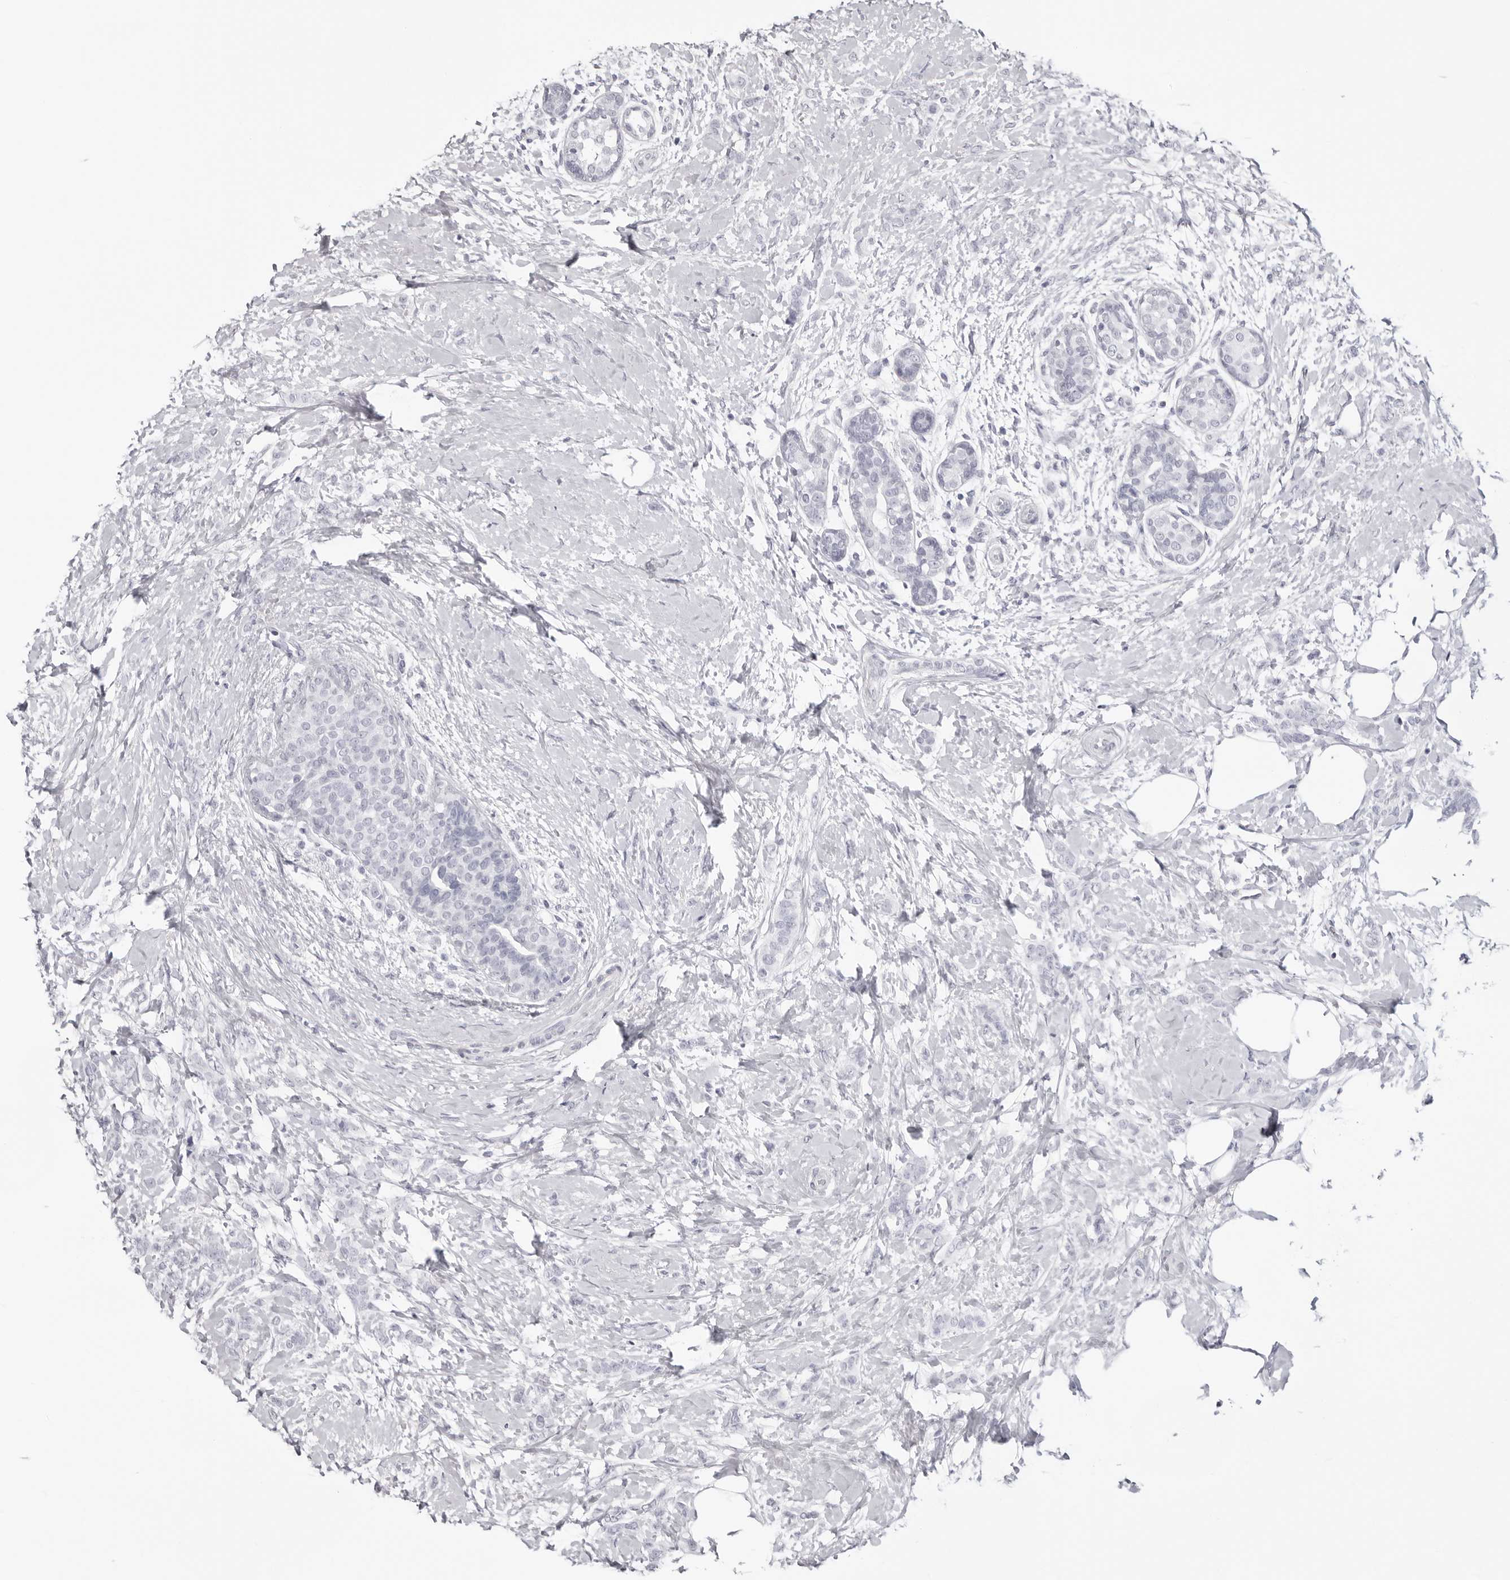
{"staining": {"intensity": "negative", "quantity": "none", "location": "none"}, "tissue": "breast cancer", "cell_type": "Tumor cells", "image_type": "cancer", "snomed": [{"axis": "morphology", "description": "Lobular carcinoma, in situ"}, {"axis": "morphology", "description": "Lobular carcinoma"}, {"axis": "topography", "description": "Breast"}], "caption": "Immunohistochemical staining of breast cancer exhibits no significant expression in tumor cells.", "gene": "INSL3", "patient": {"sex": "female", "age": 41}}